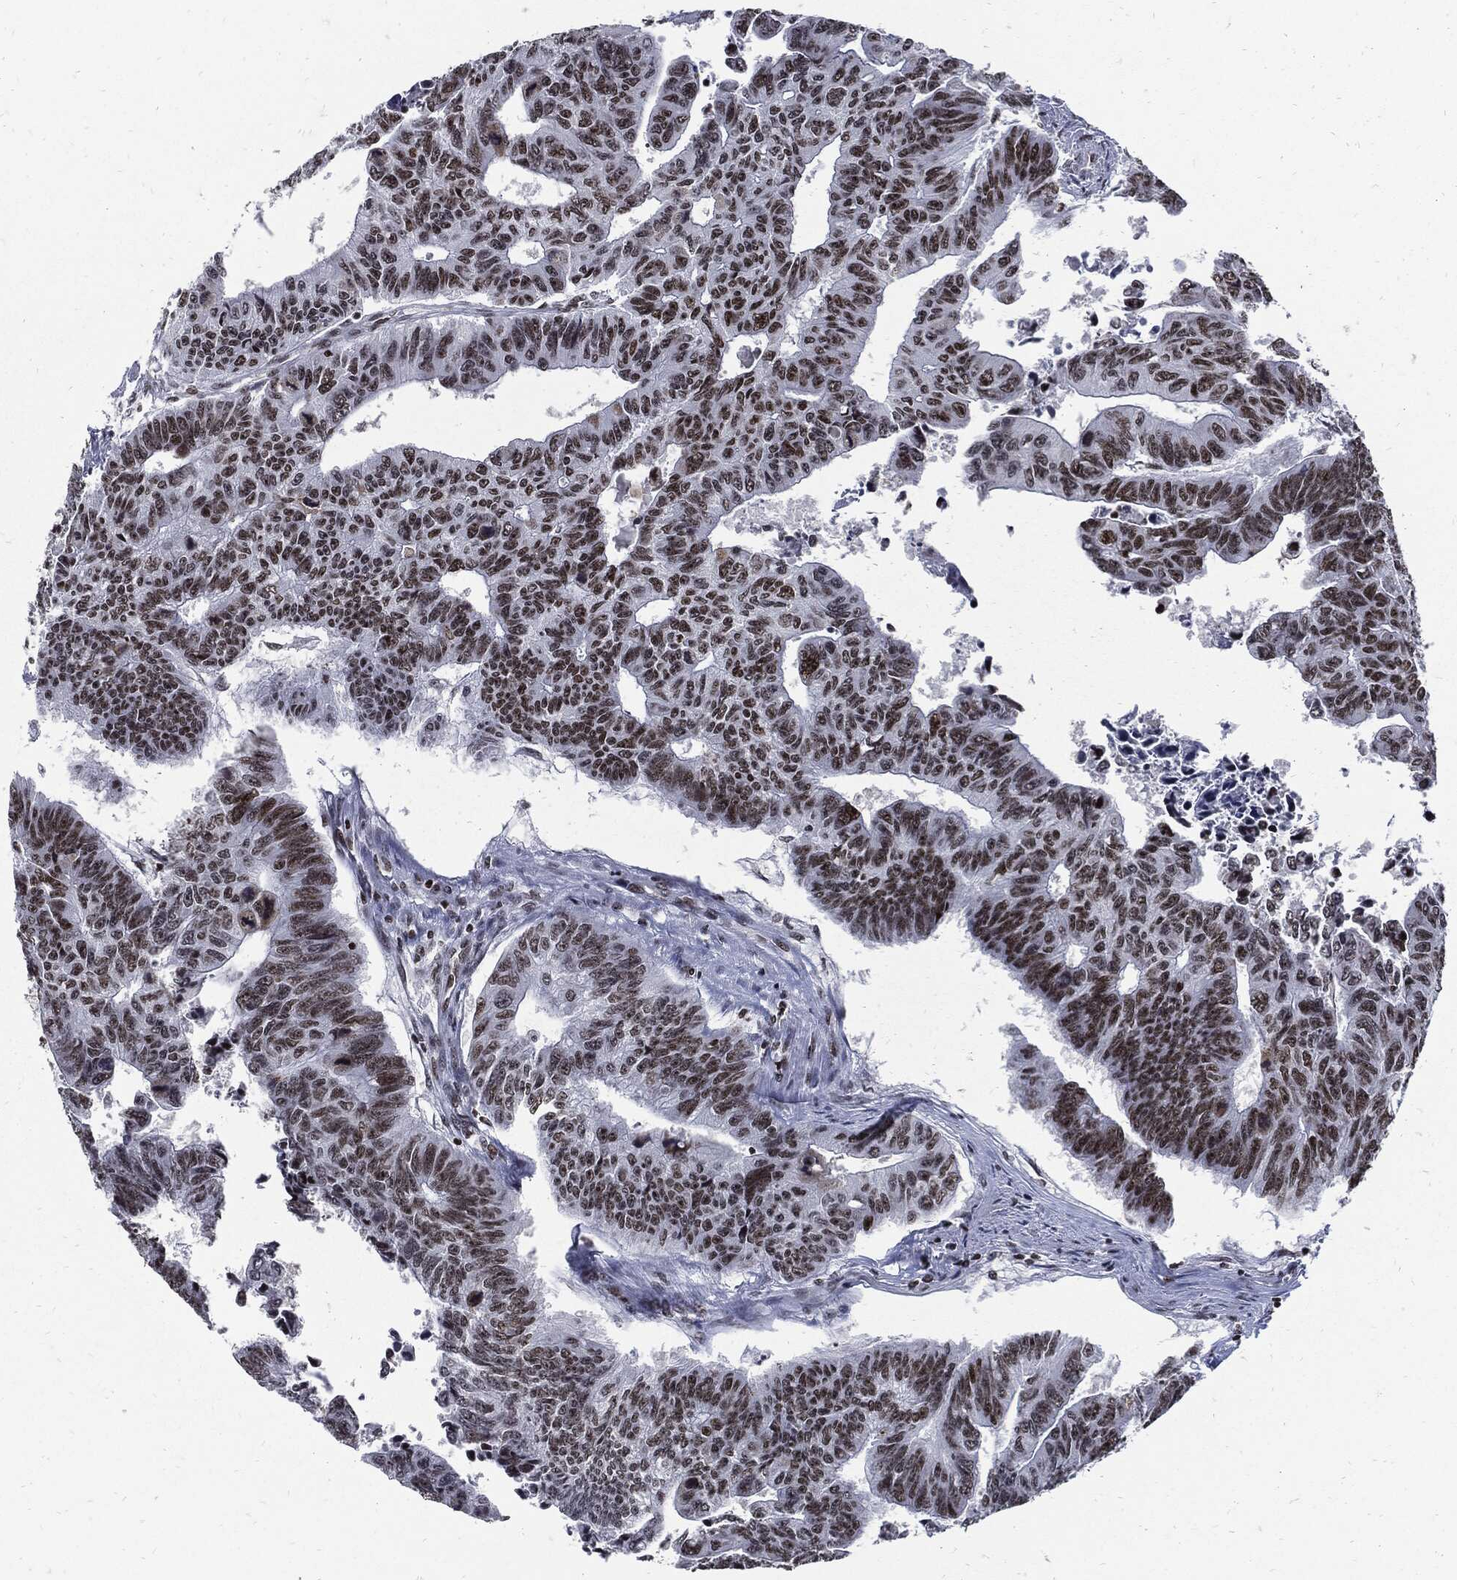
{"staining": {"intensity": "strong", "quantity": ">75%", "location": "nuclear"}, "tissue": "colorectal cancer", "cell_type": "Tumor cells", "image_type": "cancer", "snomed": [{"axis": "morphology", "description": "Adenocarcinoma, NOS"}, {"axis": "topography", "description": "Rectum"}], "caption": "This histopathology image displays colorectal cancer (adenocarcinoma) stained with IHC to label a protein in brown. The nuclear of tumor cells show strong positivity for the protein. Nuclei are counter-stained blue.", "gene": "TERF2", "patient": {"sex": "female", "age": 85}}